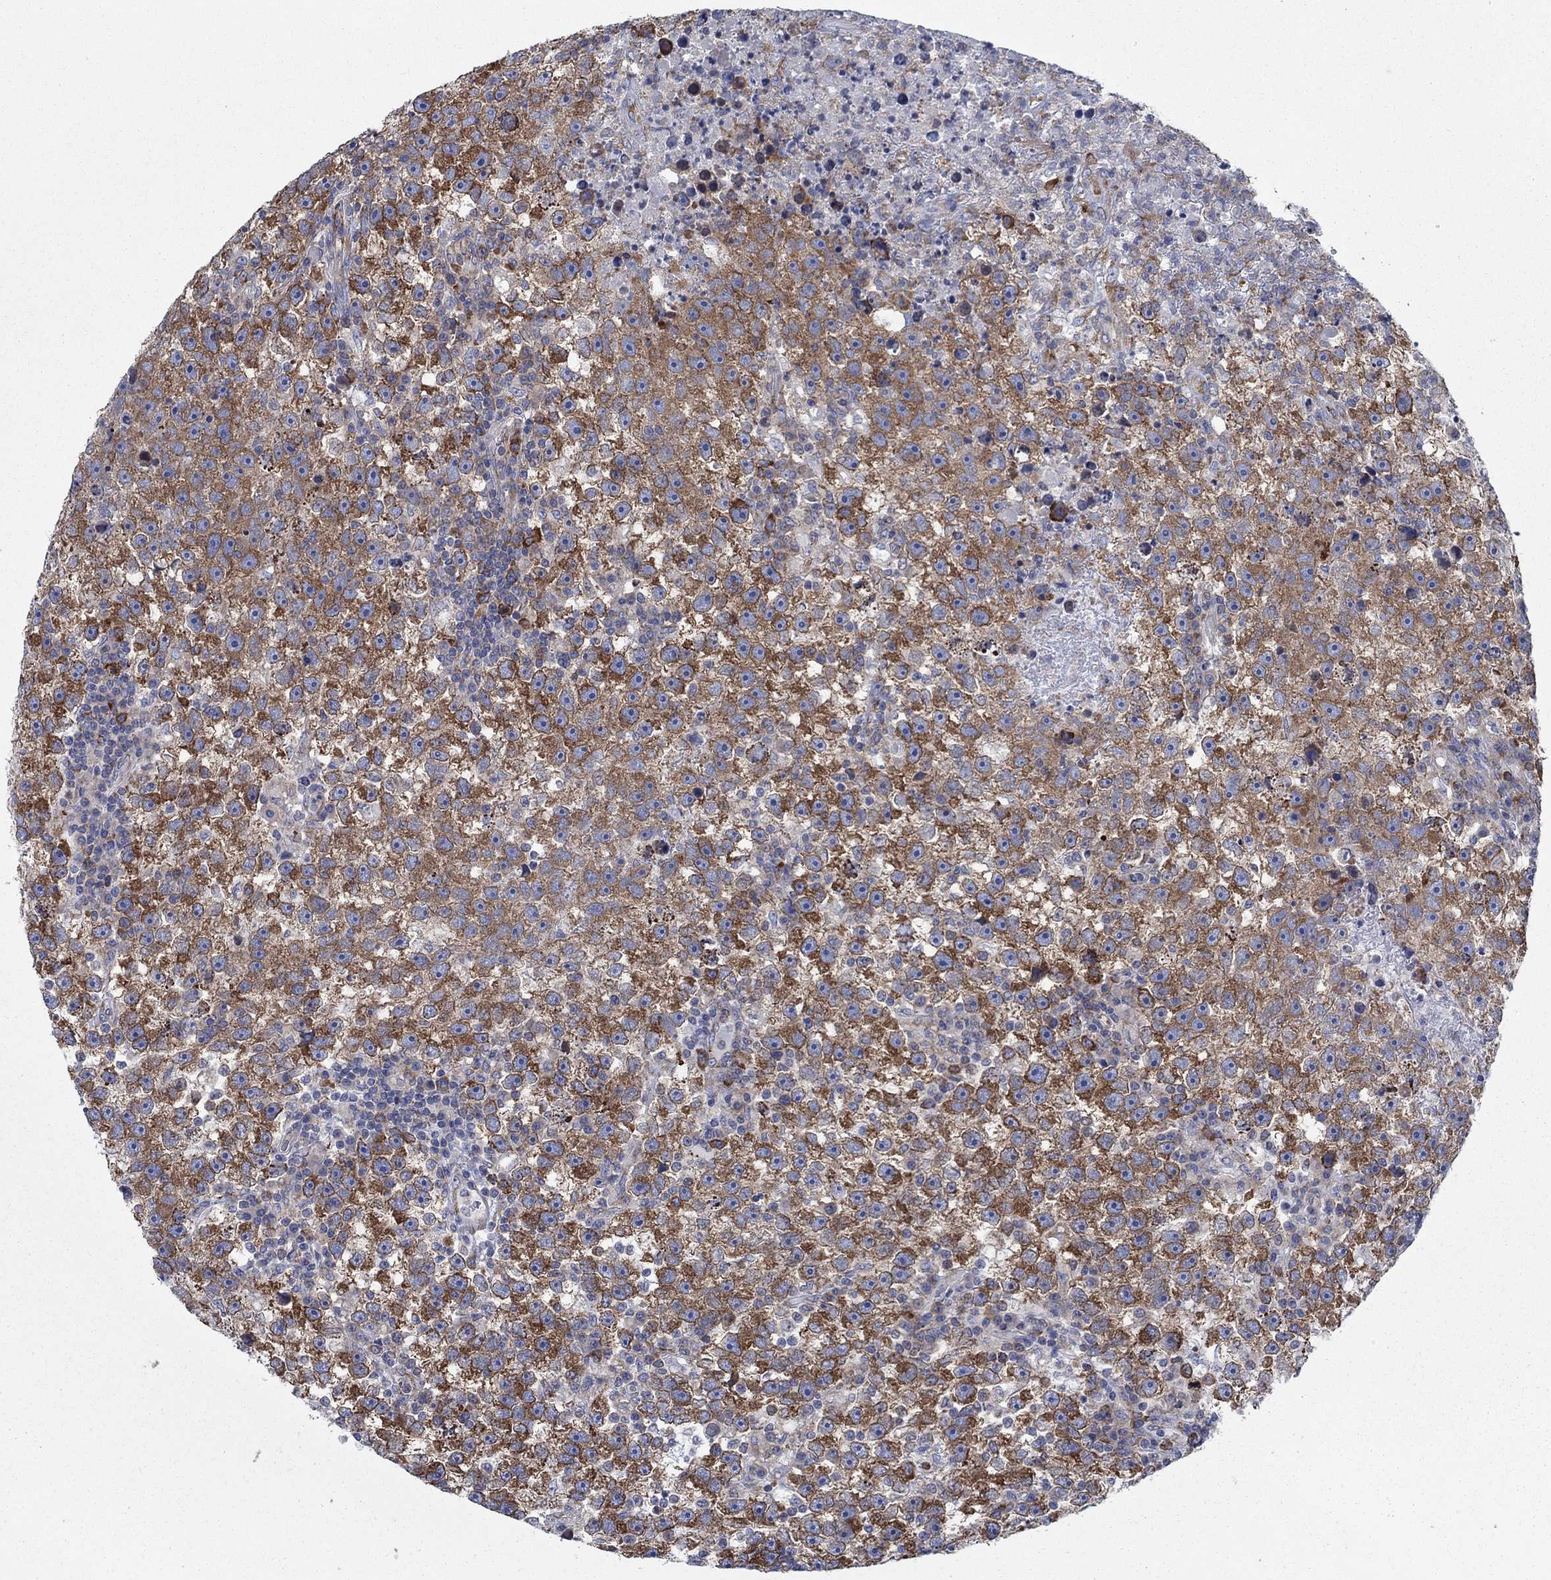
{"staining": {"intensity": "strong", "quantity": ">75%", "location": "cytoplasmic/membranous"}, "tissue": "testis cancer", "cell_type": "Tumor cells", "image_type": "cancer", "snomed": [{"axis": "morphology", "description": "Seminoma, NOS"}, {"axis": "topography", "description": "Testis"}], "caption": "Human testis cancer (seminoma) stained for a protein (brown) reveals strong cytoplasmic/membranous positive expression in approximately >75% of tumor cells.", "gene": "TMEM59", "patient": {"sex": "male", "age": 47}}